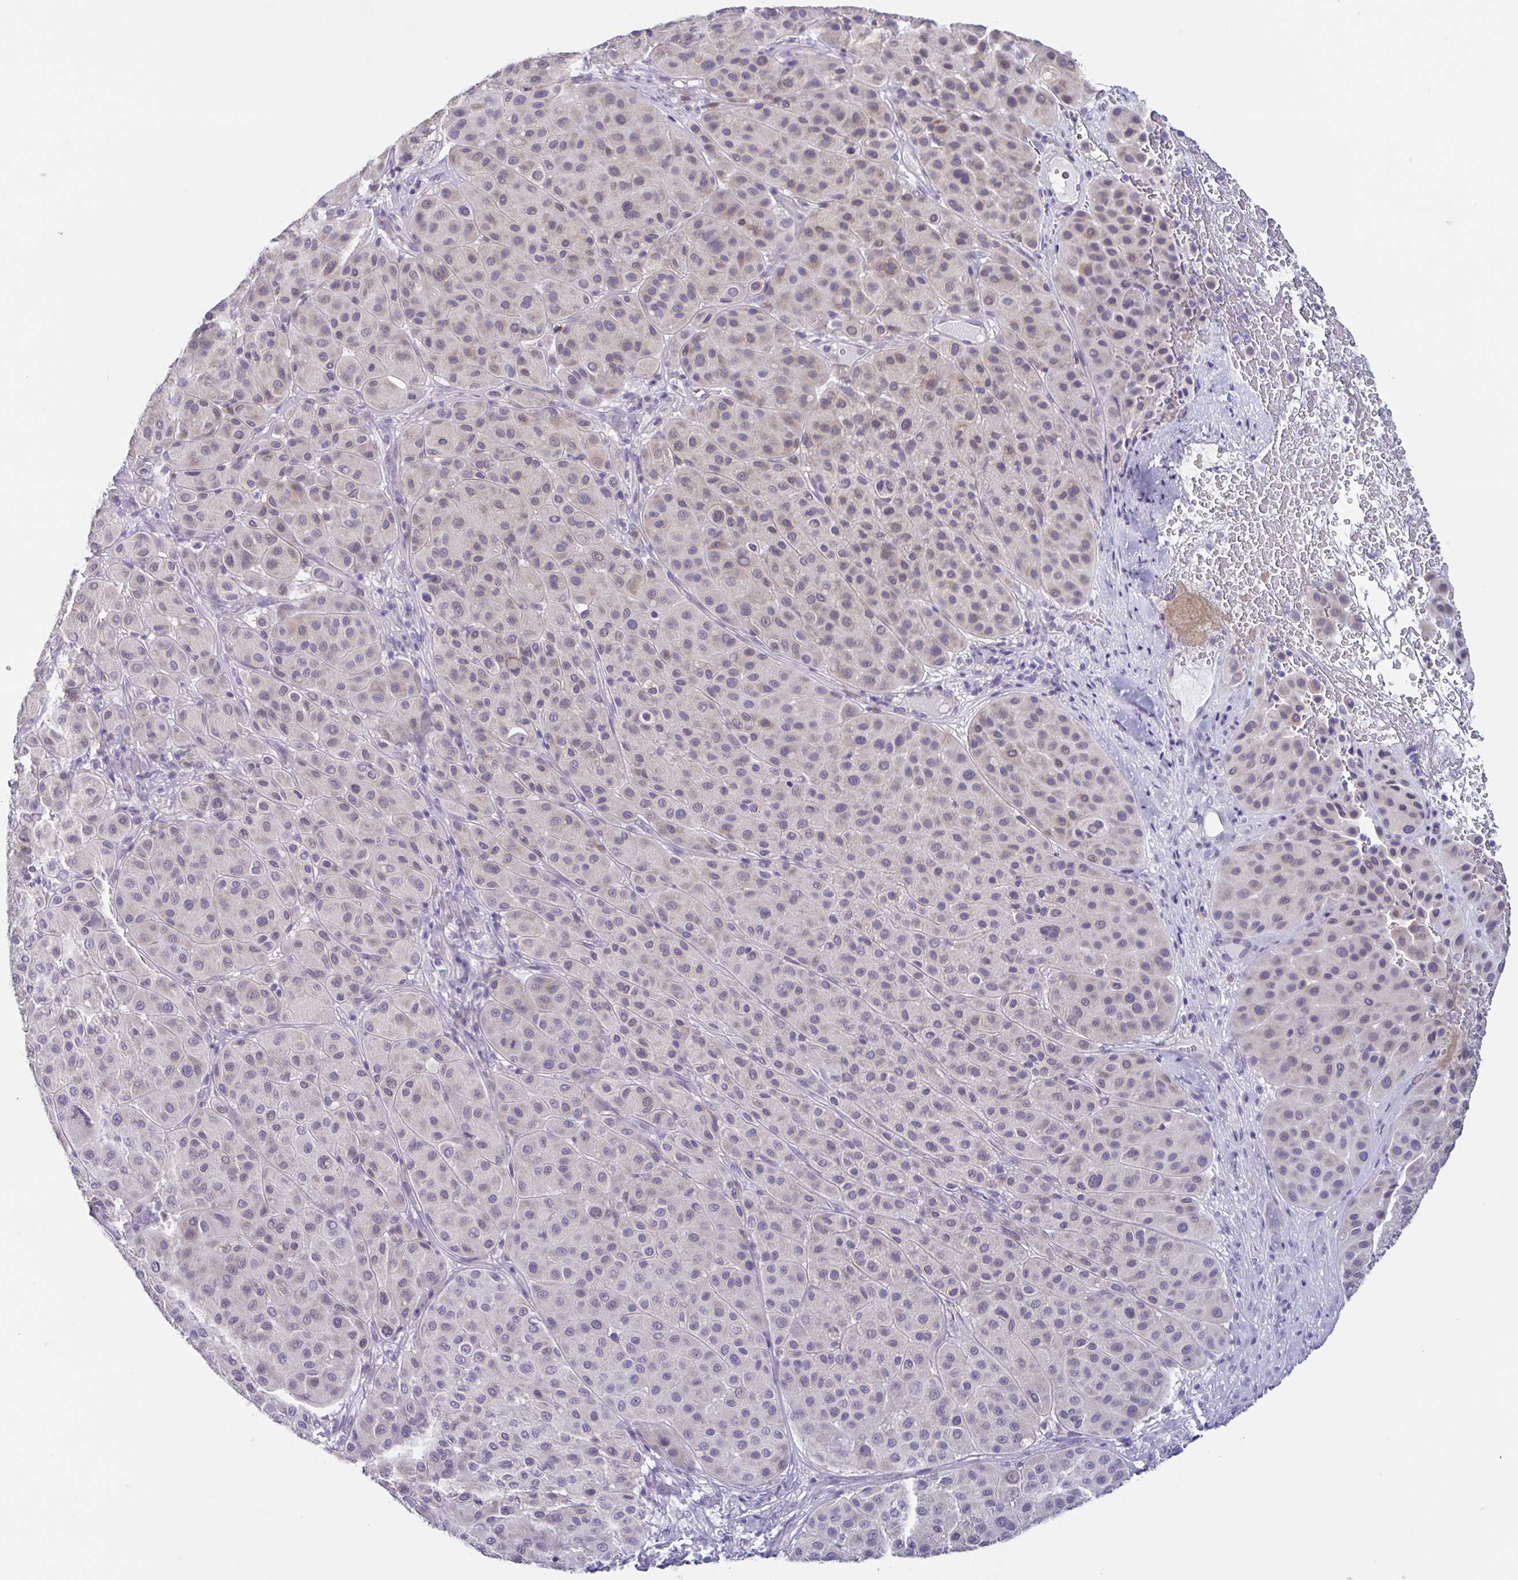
{"staining": {"intensity": "weak", "quantity": "<25%", "location": "cytoplasmic/membranous"}, "tissue": "melanoma", "cell_type": "Tumor cells", "image_type": "cancer", "snomed": [{"axis": "morphology", "description": "Malignant melanoma, Metastatic site"}, {"axis": "topography", "description": "Smooth muscle"}], "caption": "Tumor cells are negative for protein expression in human malignant melanoma (metastatic site). Brightfield microscopy of IHC stained with DAB (brown) and hematoxylin (blue), captured at high magnification.", "gene": "RDH11", "patient": {"sex": "male", "age": 41}}